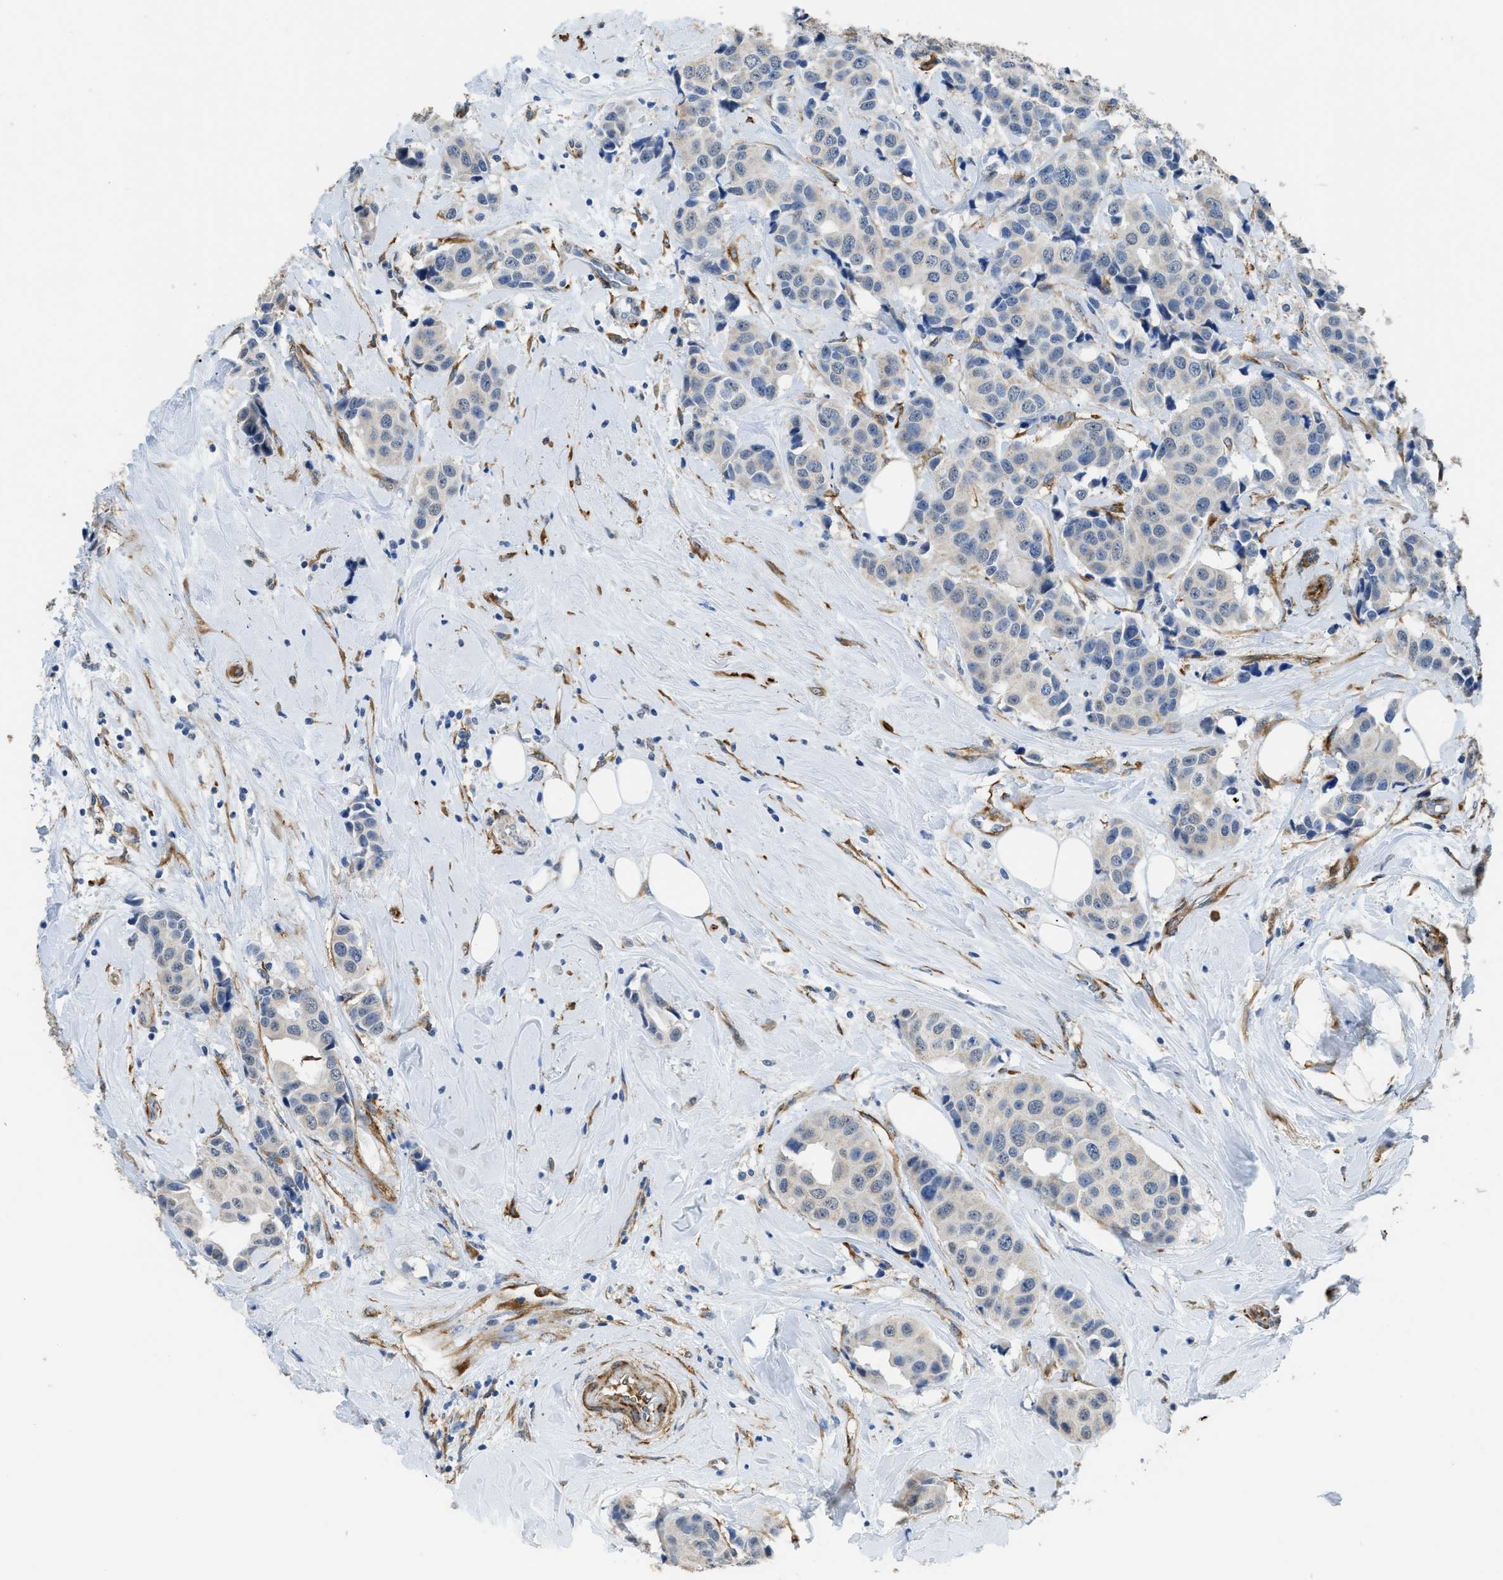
{"staining": {"intensity": "negative", "quantity": "none", "location": "none"}, "tissue": "breast cancer", "cell_type": "Tumor cells", "image_type": "cancer", "snomed": [{"axis": "morphology", "description": "Normal tissue, NOS"}, {"axis": "morphology", "description": "Duct carcinoma"}, {"axis": "topography", "description": "Breast"}], "caption": "DAB immunohistochemical staining of human breast cancer (intraductal carcinoma) shows no significant positivity in tumor cells.", "gene": "ZSWIM5", "patient": {"sex": "female", "age": 39}}